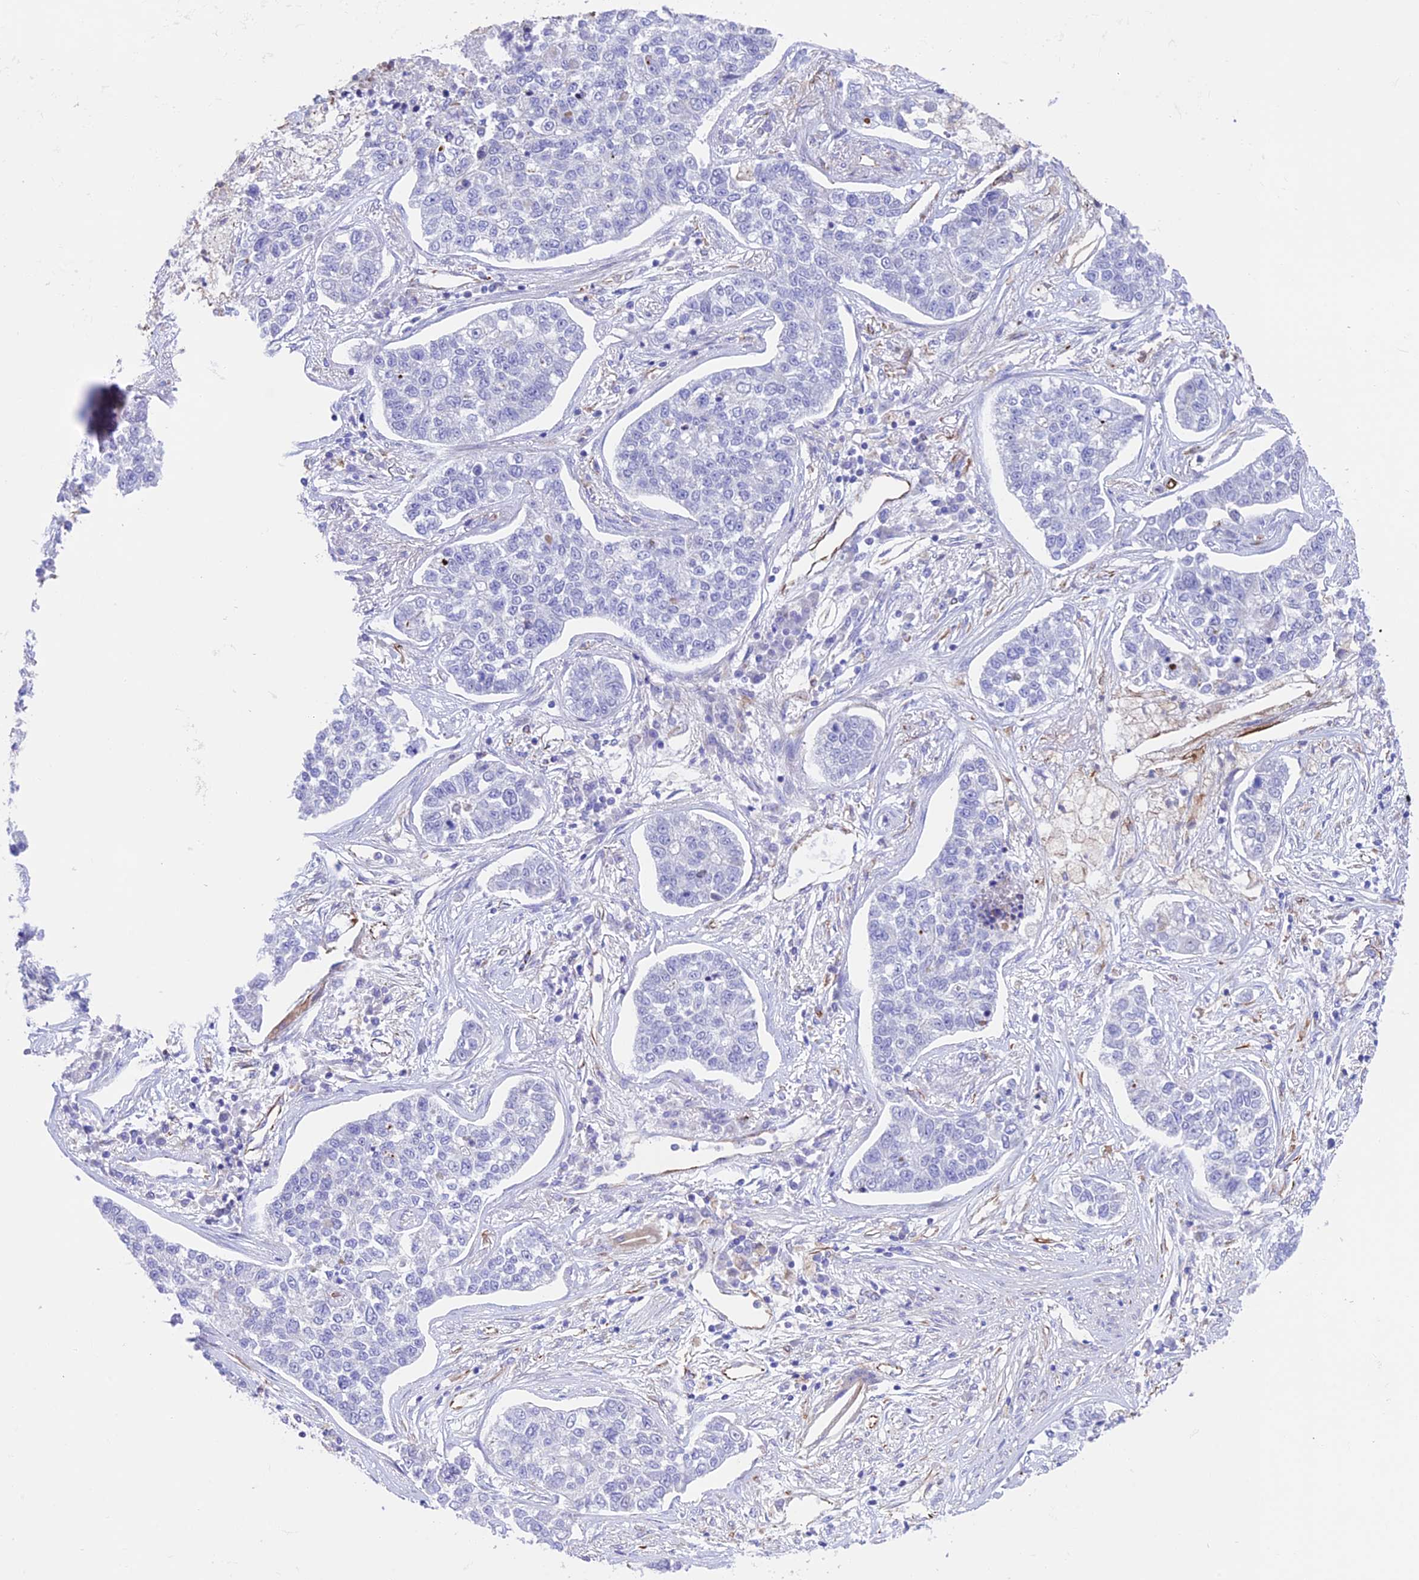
{"staining": {"intensity": "negative", "quantity": "none", "location": "none"}, "tissue": "lung cancer", "cell_type": "Tumor cells", "image_type": "cancer", "snomed": [{"axis": "morphology", "description": "Adenocarcinoma, NOS"}, {"axis": "topography", "description": "Lung"}], "caption": "Lung cancer stained for a protein using immunohistochemistry (IHC) displays no staining tumor cells.", "gene": "ZNF652", "patient": {"sex": "male", "age": 49}}